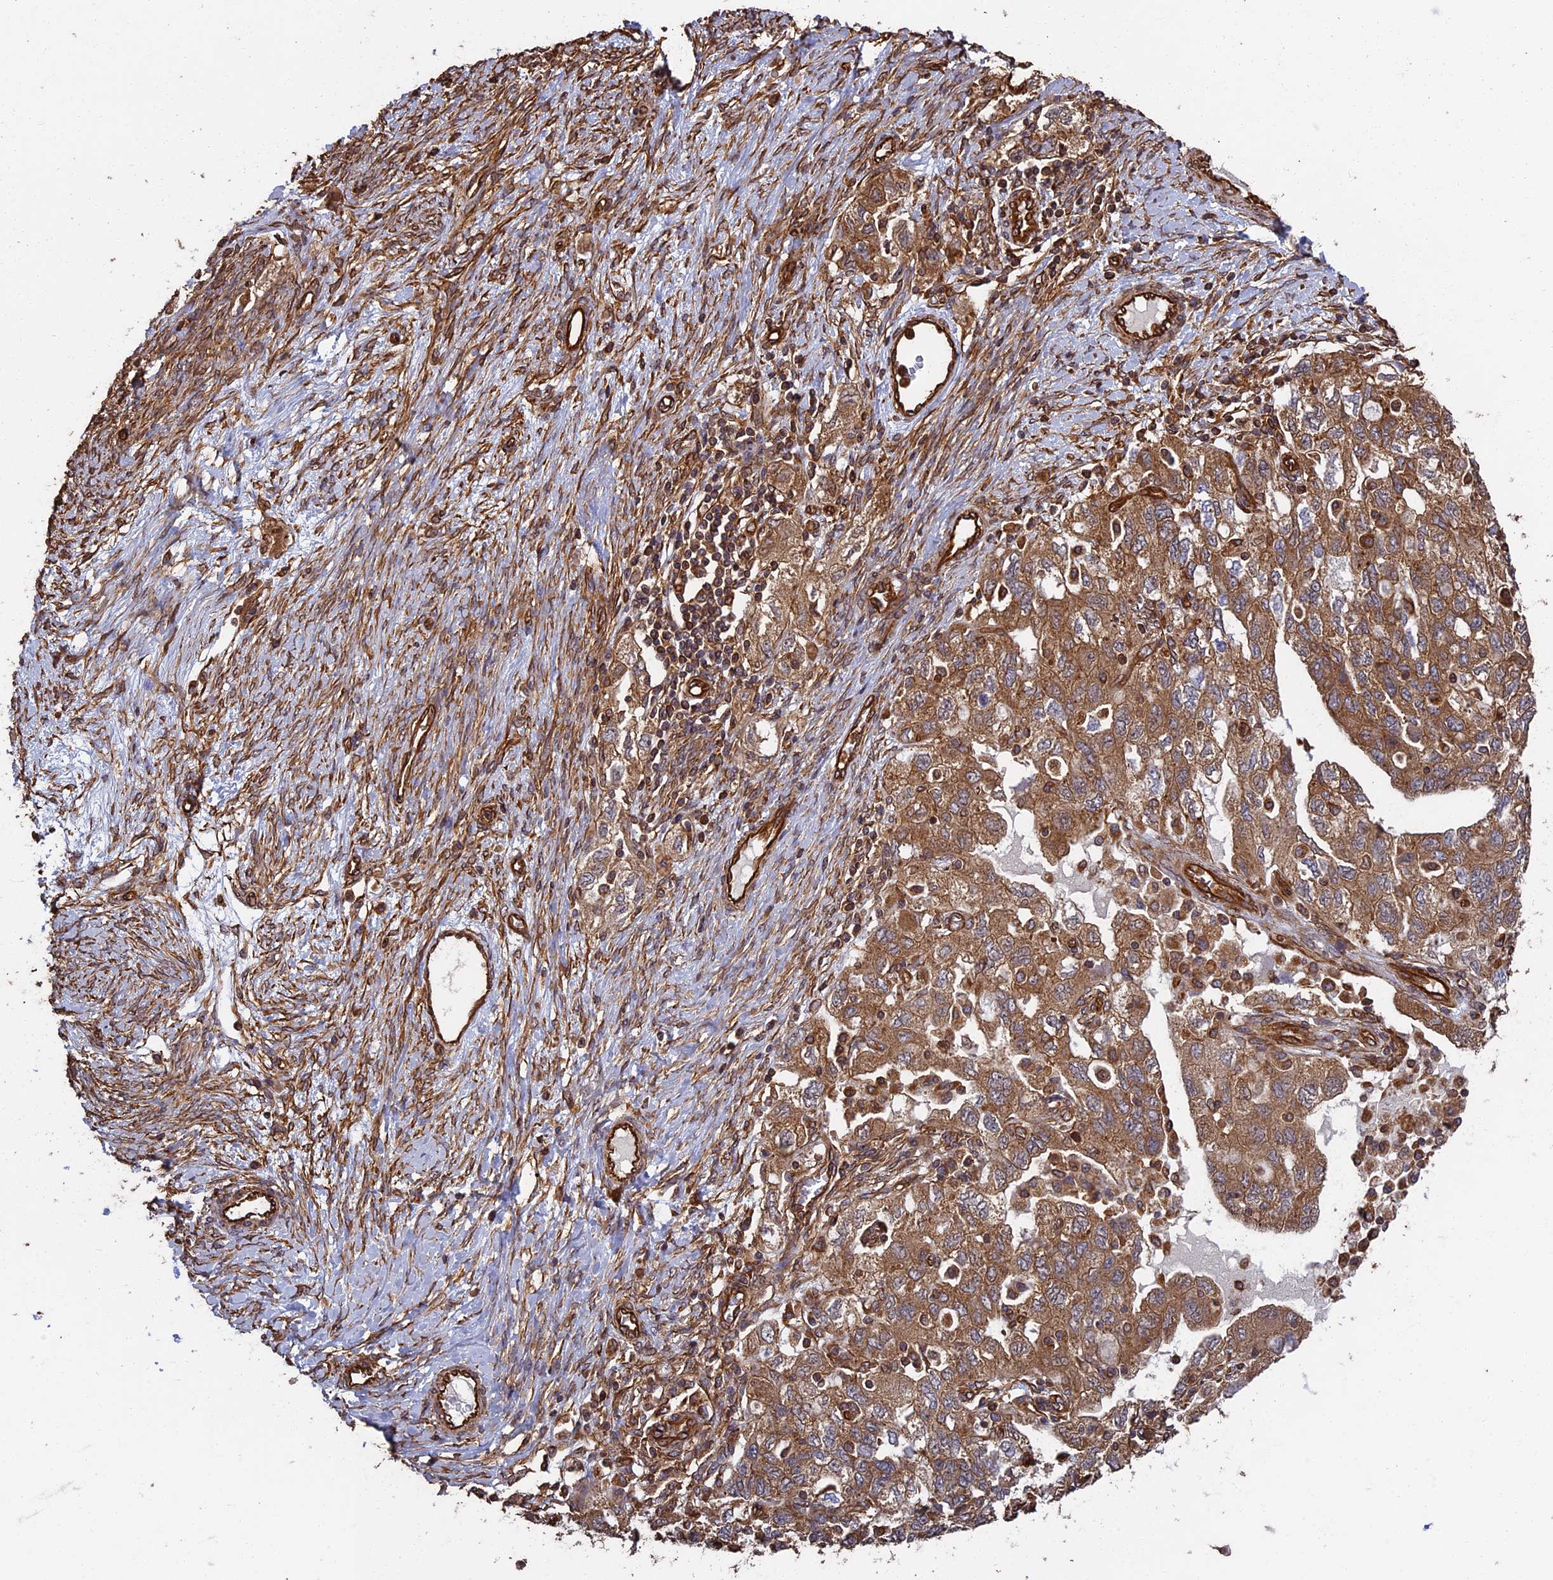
{"staining": {"intensity": "moderate", "quantity": ">75%", "location": "cytoplasmic/membranous"}, "tissue": "ovarian cancer", "cell_type": "Tumor cells", "image_type": "cancer", "snomed": [{"axis": "morphology", "description": "Carcinoma, NOS"}, {"axis": "morphology", "description": "Cystadenocarcinoma, serous, NOS"}, {"axis": "topography", "description": "Ovary"}], "caption": "Tumor cells demonstrate medium levels of moderate cytoplasmic/membranous staining in about >75% of cells in human ovarian cancer (carcinoma). (DAB IHC with brightfield microscopy, high magnification).", "gene": "CCDC124", "patient": {"sex": "female", "age": 69}}